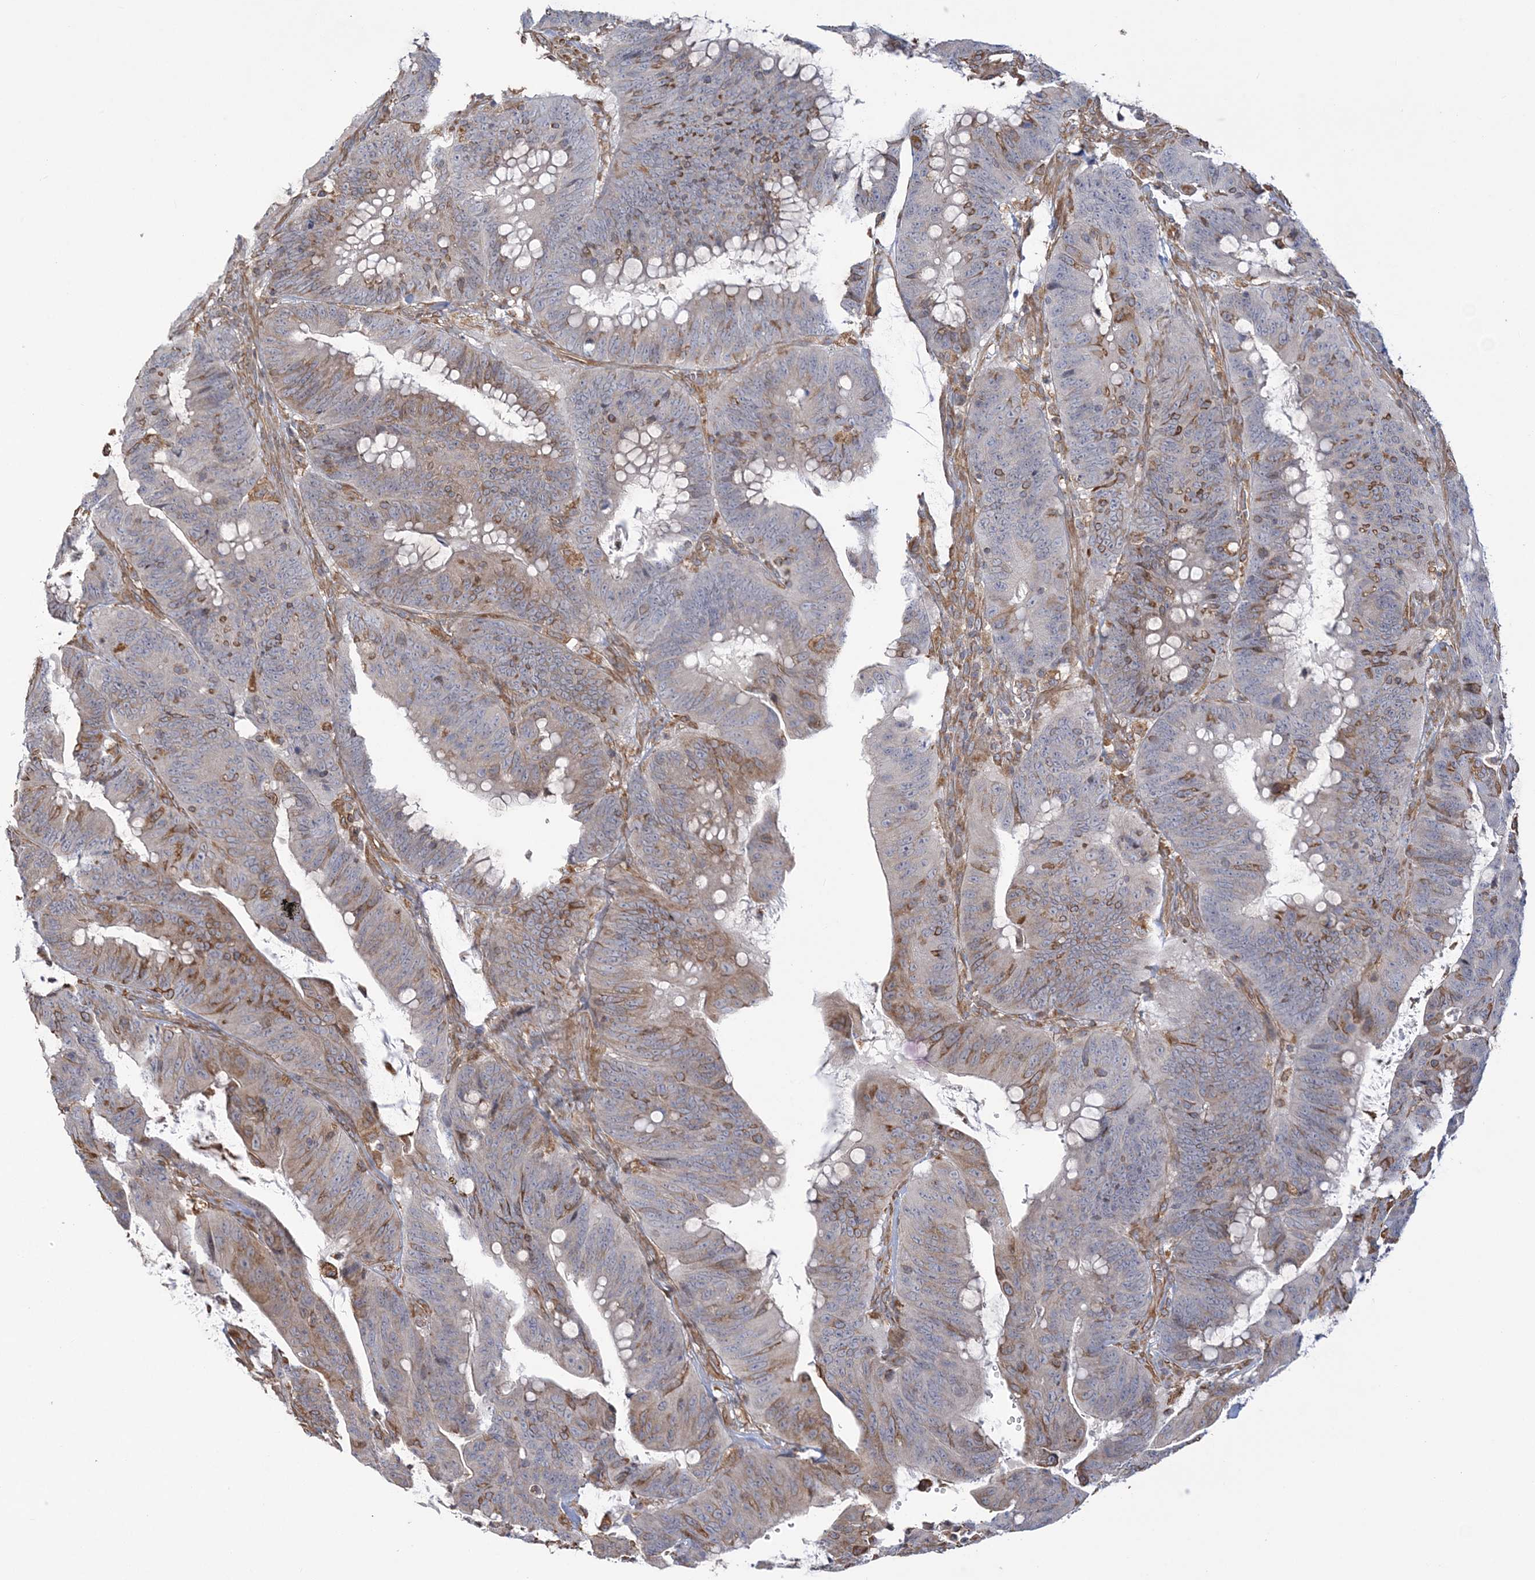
{"staining": {"intensity": "moderate", "quantity": "<25%", "location": "cytoplasmic/membranous"}, "tissue": "colorectal cancer", "cell_type": "Tumor cells", "image_type": "cancer", "snomed": [{"axis": "morphology", "description": "Adenocarcinoma, NOS"}, {"axis": "topography", "description": "Colon"}], "caption": "Protein staining shows moderate cytoplasmic/membranous positivity in approximately <25% of tumor cells in colorectal cancer.", "gene": "ZNF821", "patient": {"sex": "male", "age": 45}}